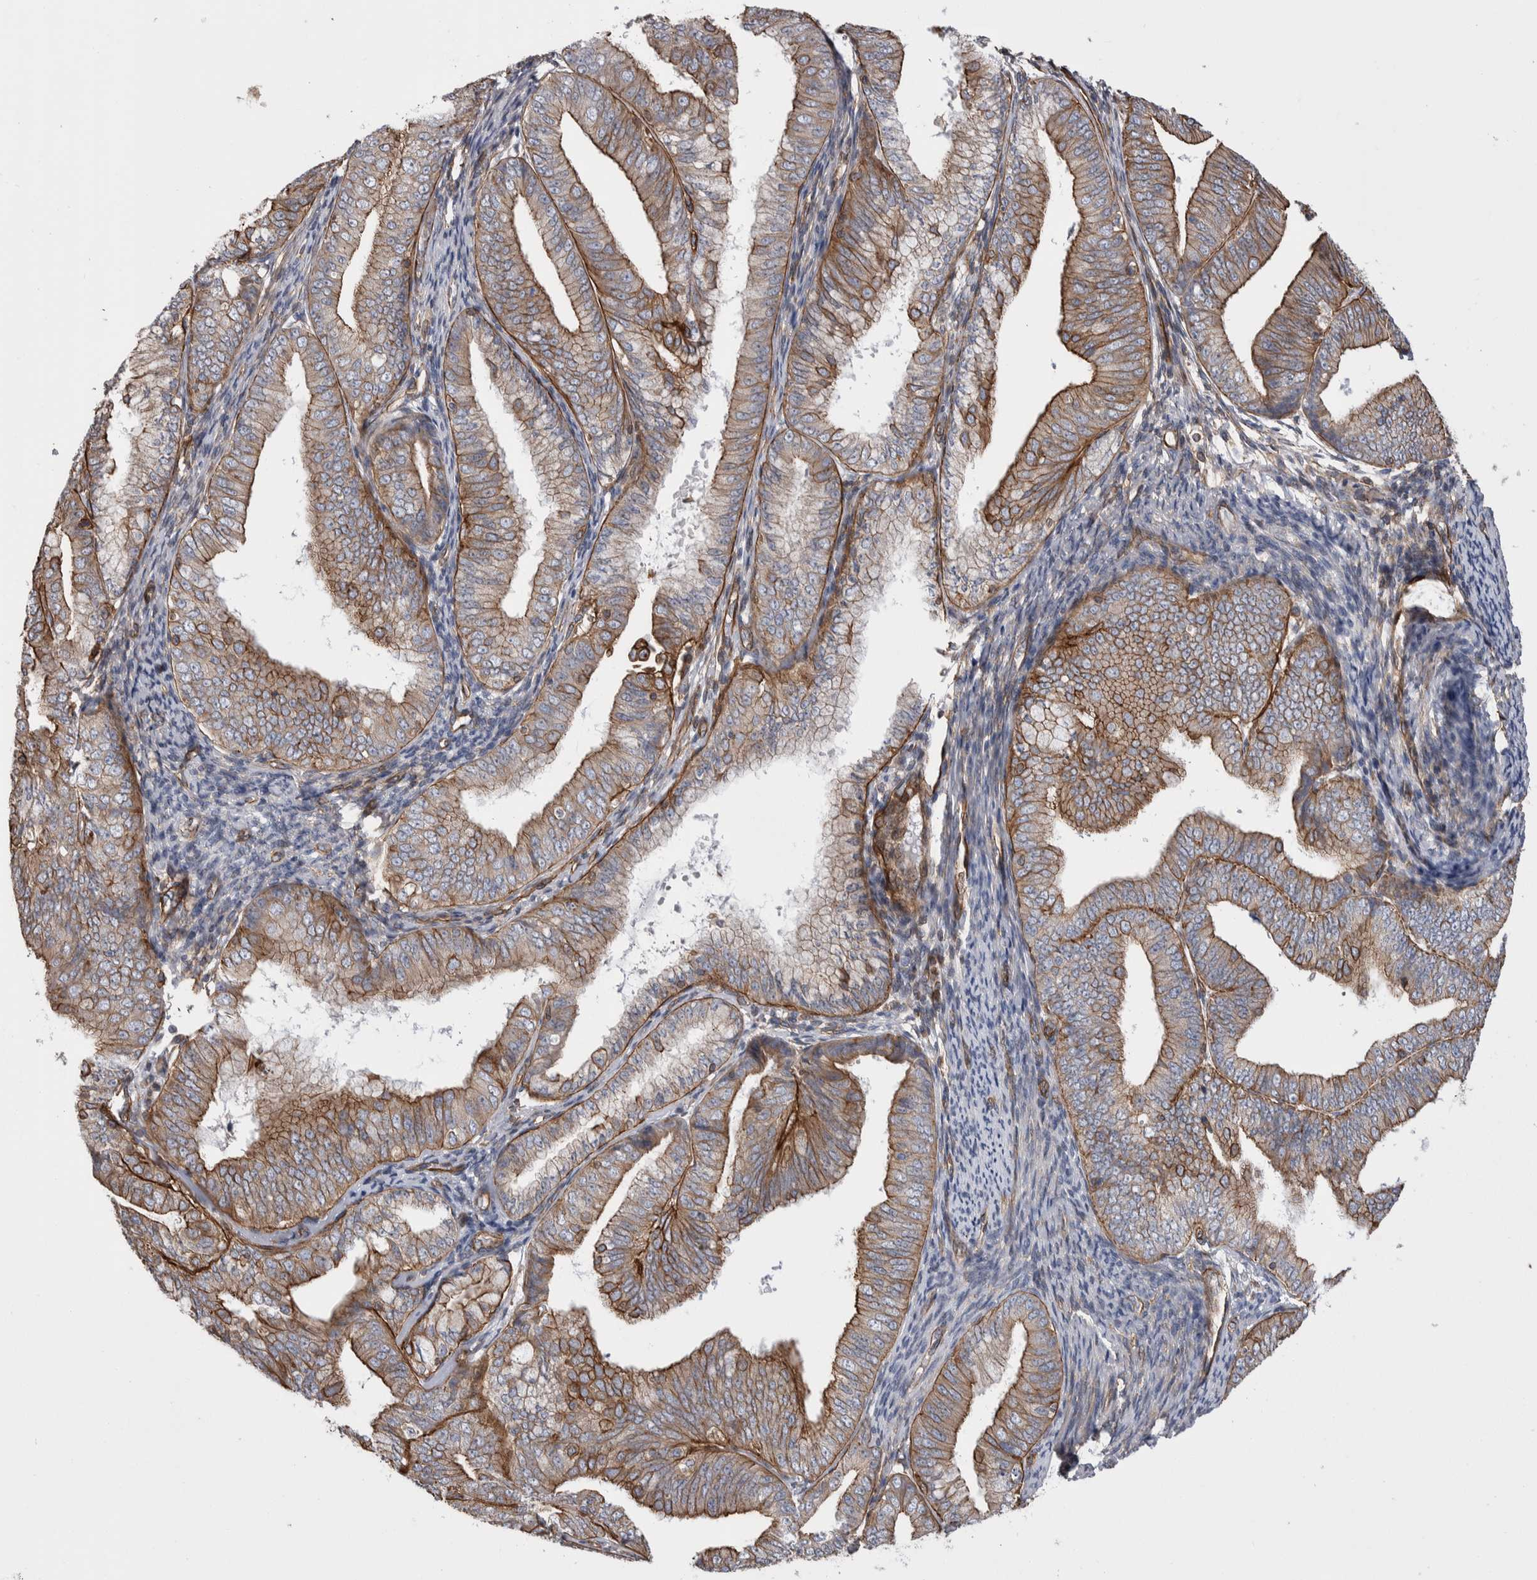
{"staining": {"intensity": "strong", "quantity": ">75%", "location": "cytoplasmic/membranous"}, "tissue": "endometrial cancer", "cell_type": "Tumor cells", "image_type": "cancer", "snomed": [{"axis": "morphology", "description": "Adenocarcinoma, NOS"}, {"axis": "topography", "description": "Endometrium"}], "caption": "Protein staining of endometrial adenocarcinoma tissue reveals strong cytoplasmic/membranous staining in about >75% of tumor cells. (DAB IHC with brightfield microscopy, high magnification).", "gene": "KIF12", "patient": {"sex": "female", "age": 63}}